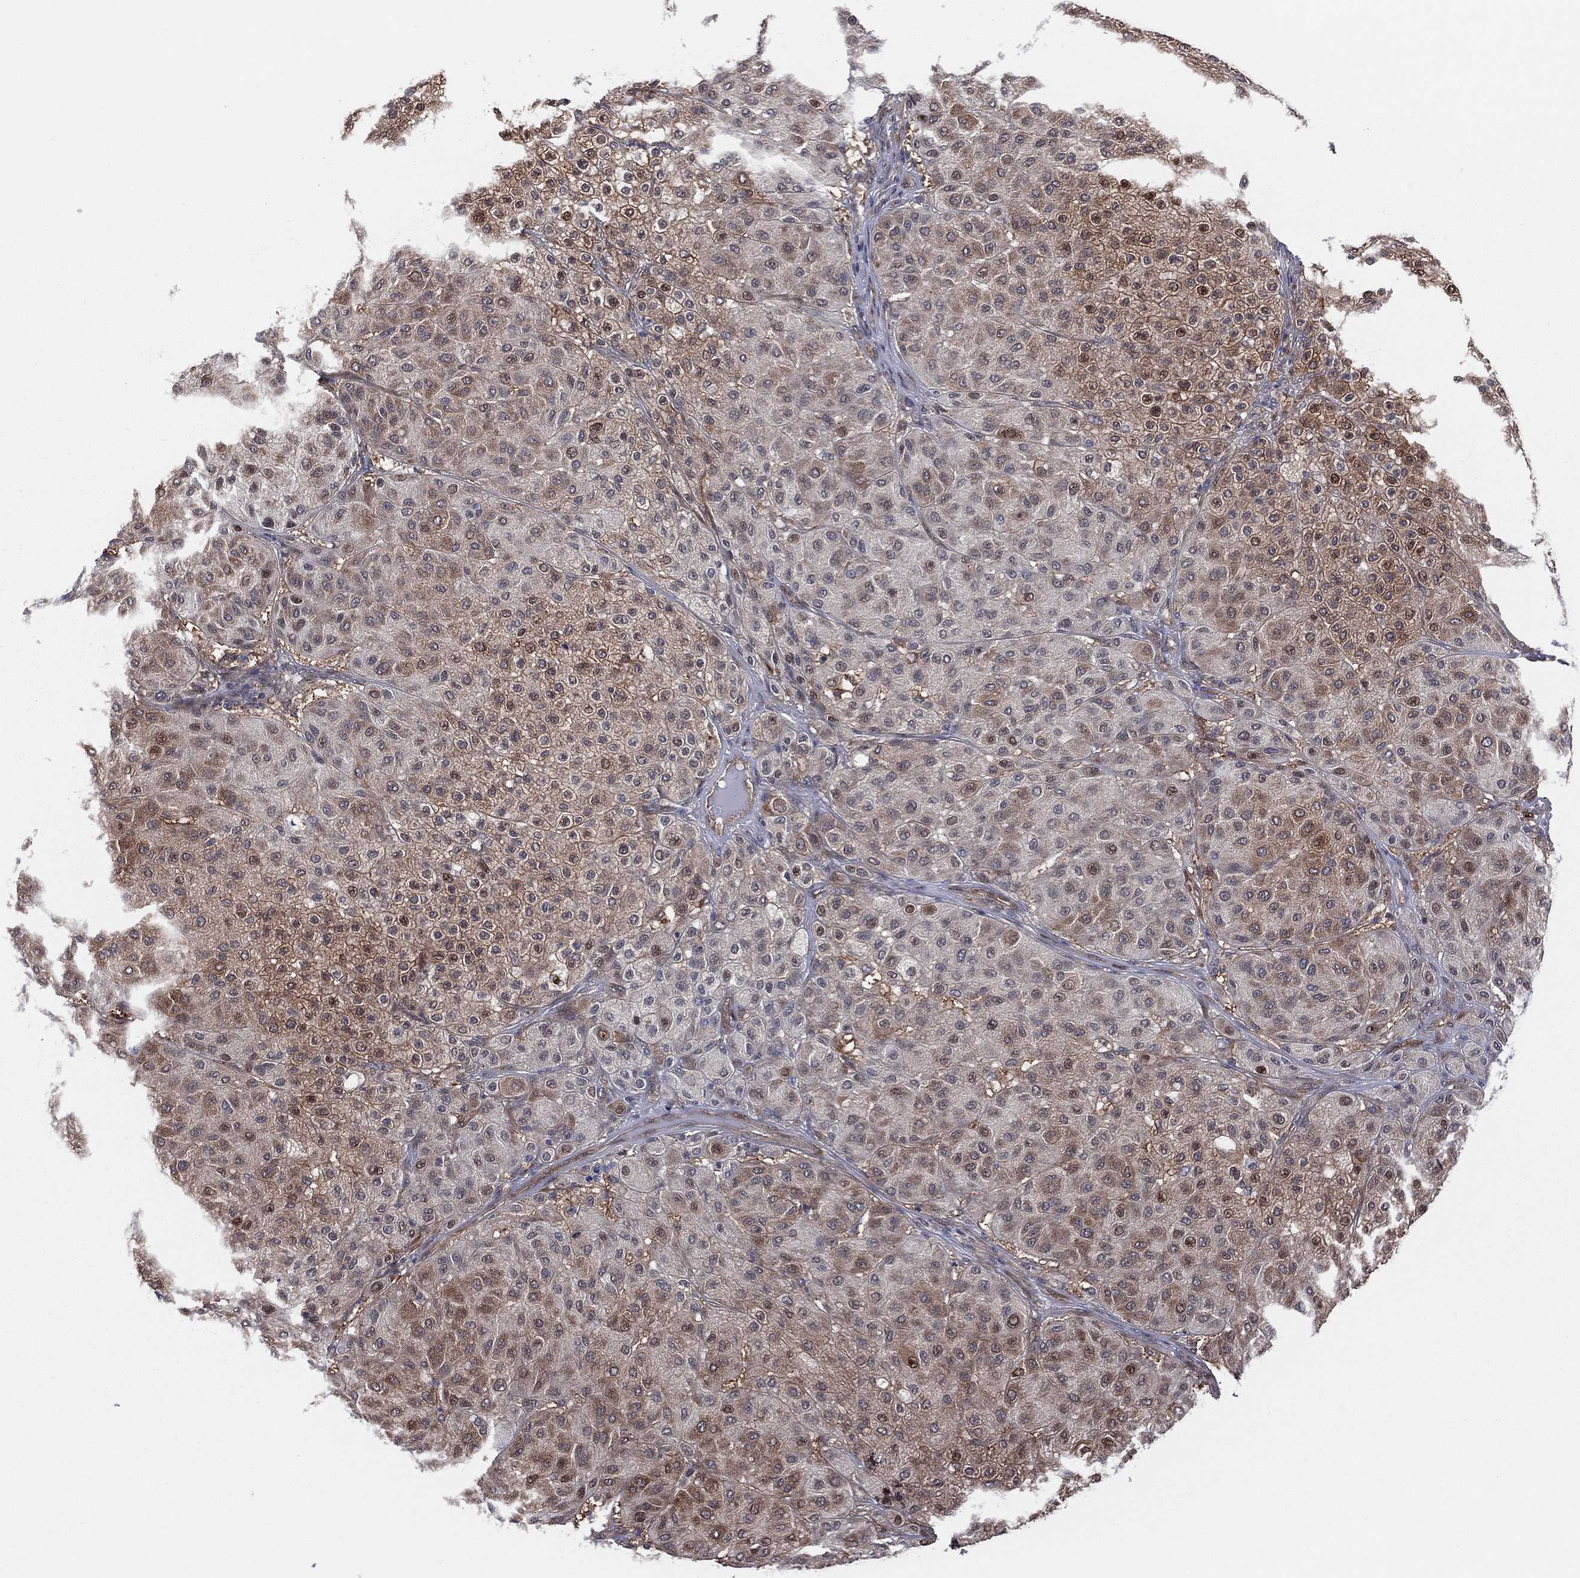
{"staining": {"intensity": "moderate", "quantity": "<25%", "location": "cytoplasmic/membranous,nuclear"}, "tissue": "melanoma", "cell_type": "Tumor cells", "image_type": "cancer", "snomed": [{"axis": "morphology", "description": "Malignant melanoma, Metastatic site"}, {"axis": "topography", "description": "Smooth muscle"}], "caption": "Immunohistochemical staining of human malignant melanoma (metastatic site) shows moderate cytoplasmic/membranous and nuclear protein positivity in approximately <25% of tumor cells. (Stains: DAB (3,3'-diaminobenzidine) in brown, nuclei in blue, Microscopy: brightfield microscopy at high magnification).", "gene": "SNCG", "patient": {"sex": "male", "age": 41}}